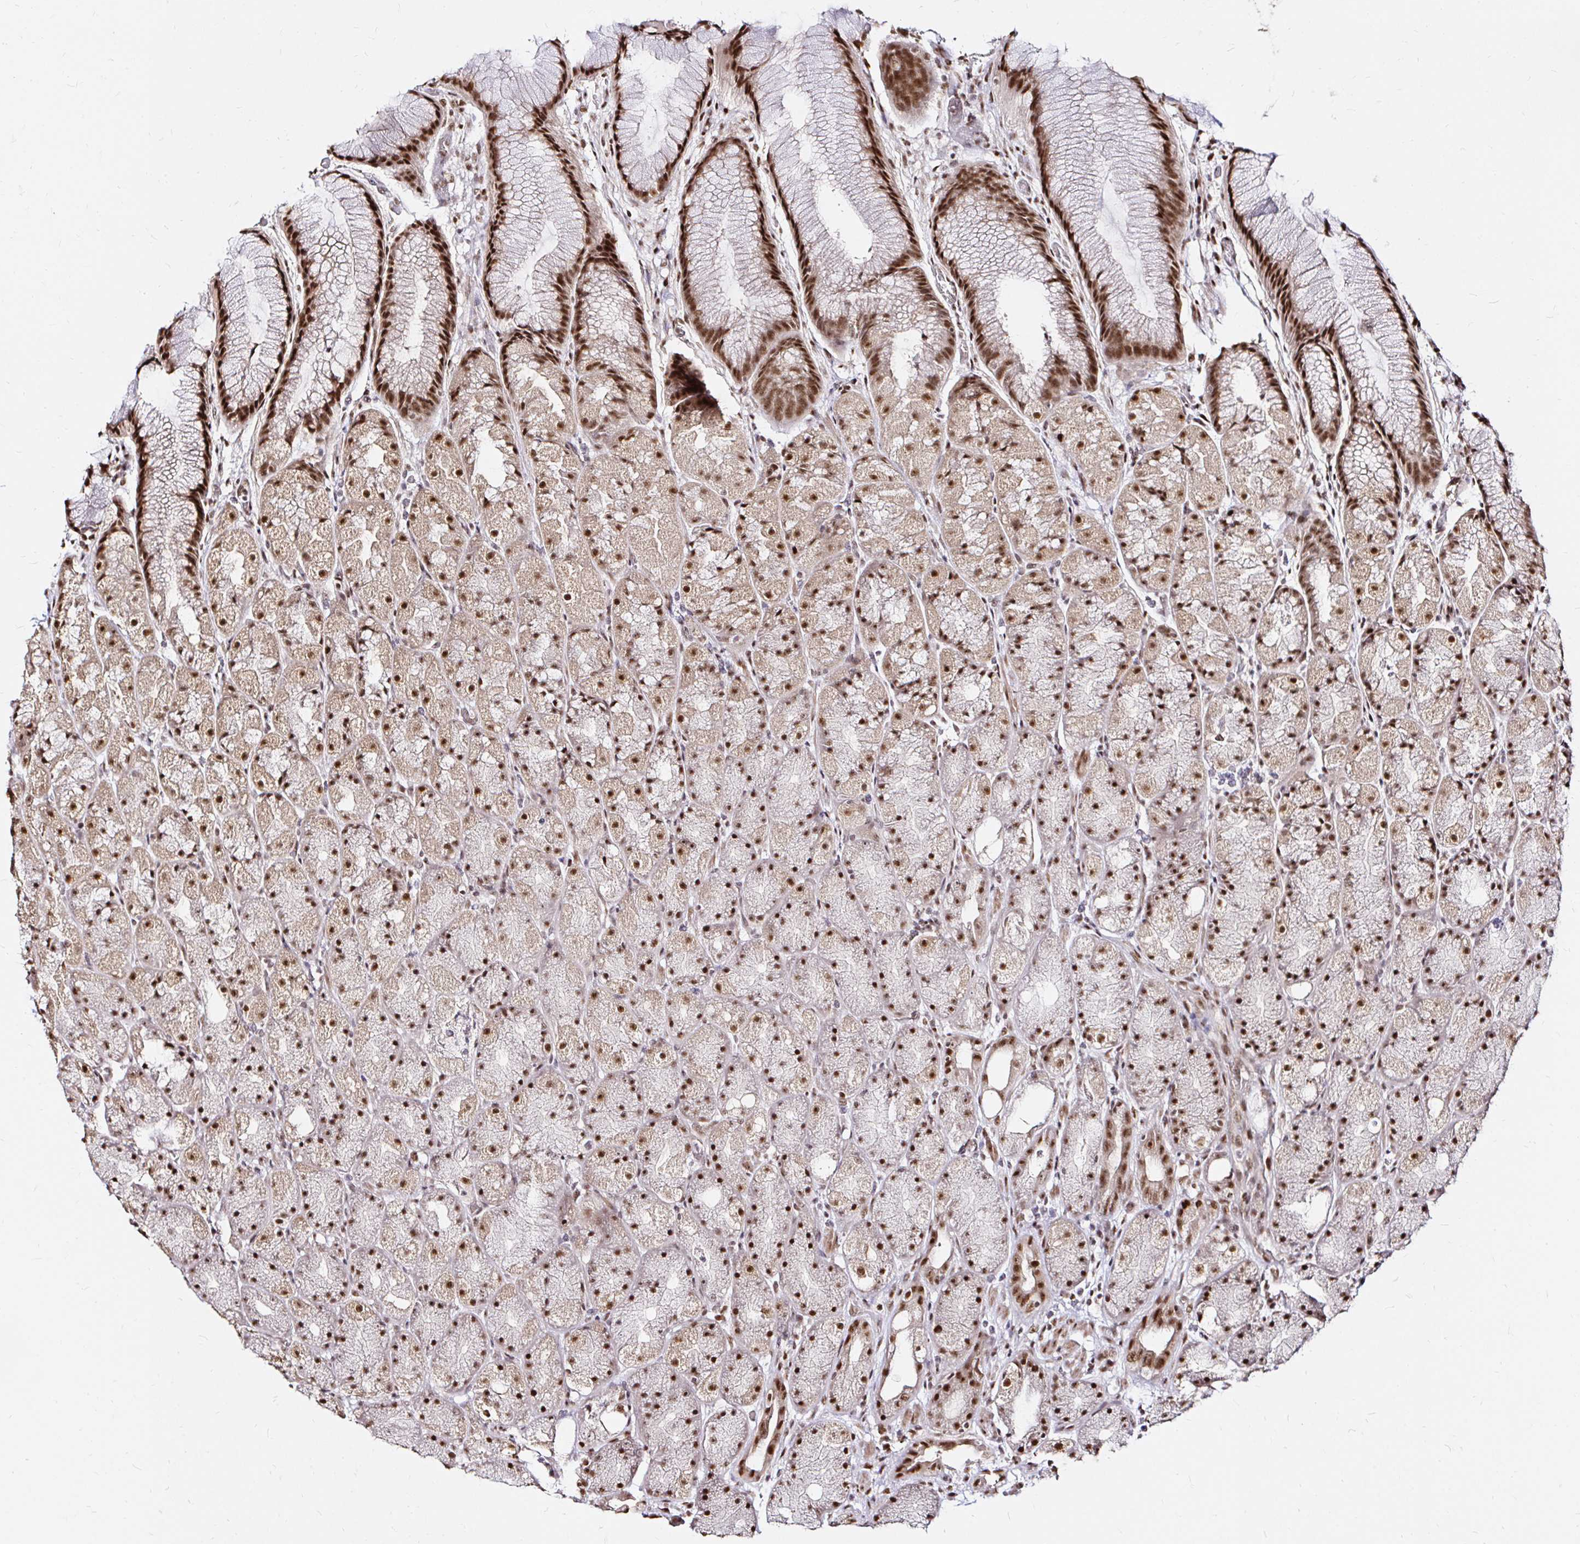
{"staining": {"intensity": "strong", "quantity": "25%-75%", "location": "cytoplasmic/membranous,nuclear"}, "tissue": "stomach", "cell_type": "Glandular cells", "image_type": "normal", "snomed": [{"axis": "morphology", "description": "Normal tissue, NOS"}, {"axis": "topography", "description": "Stomach, upper"}, {"axis": "topography", "description": "Stomach"}], "caption": "Immunohistochemical staining of benign stomach shows 25%-75% levels of strong cytoplasmic/membranous,nuclear protein positivity in approximately 25%-75% of glandular cells.", "gene": "SNRPC", "patient": {"sex": "male", "age": 48}}